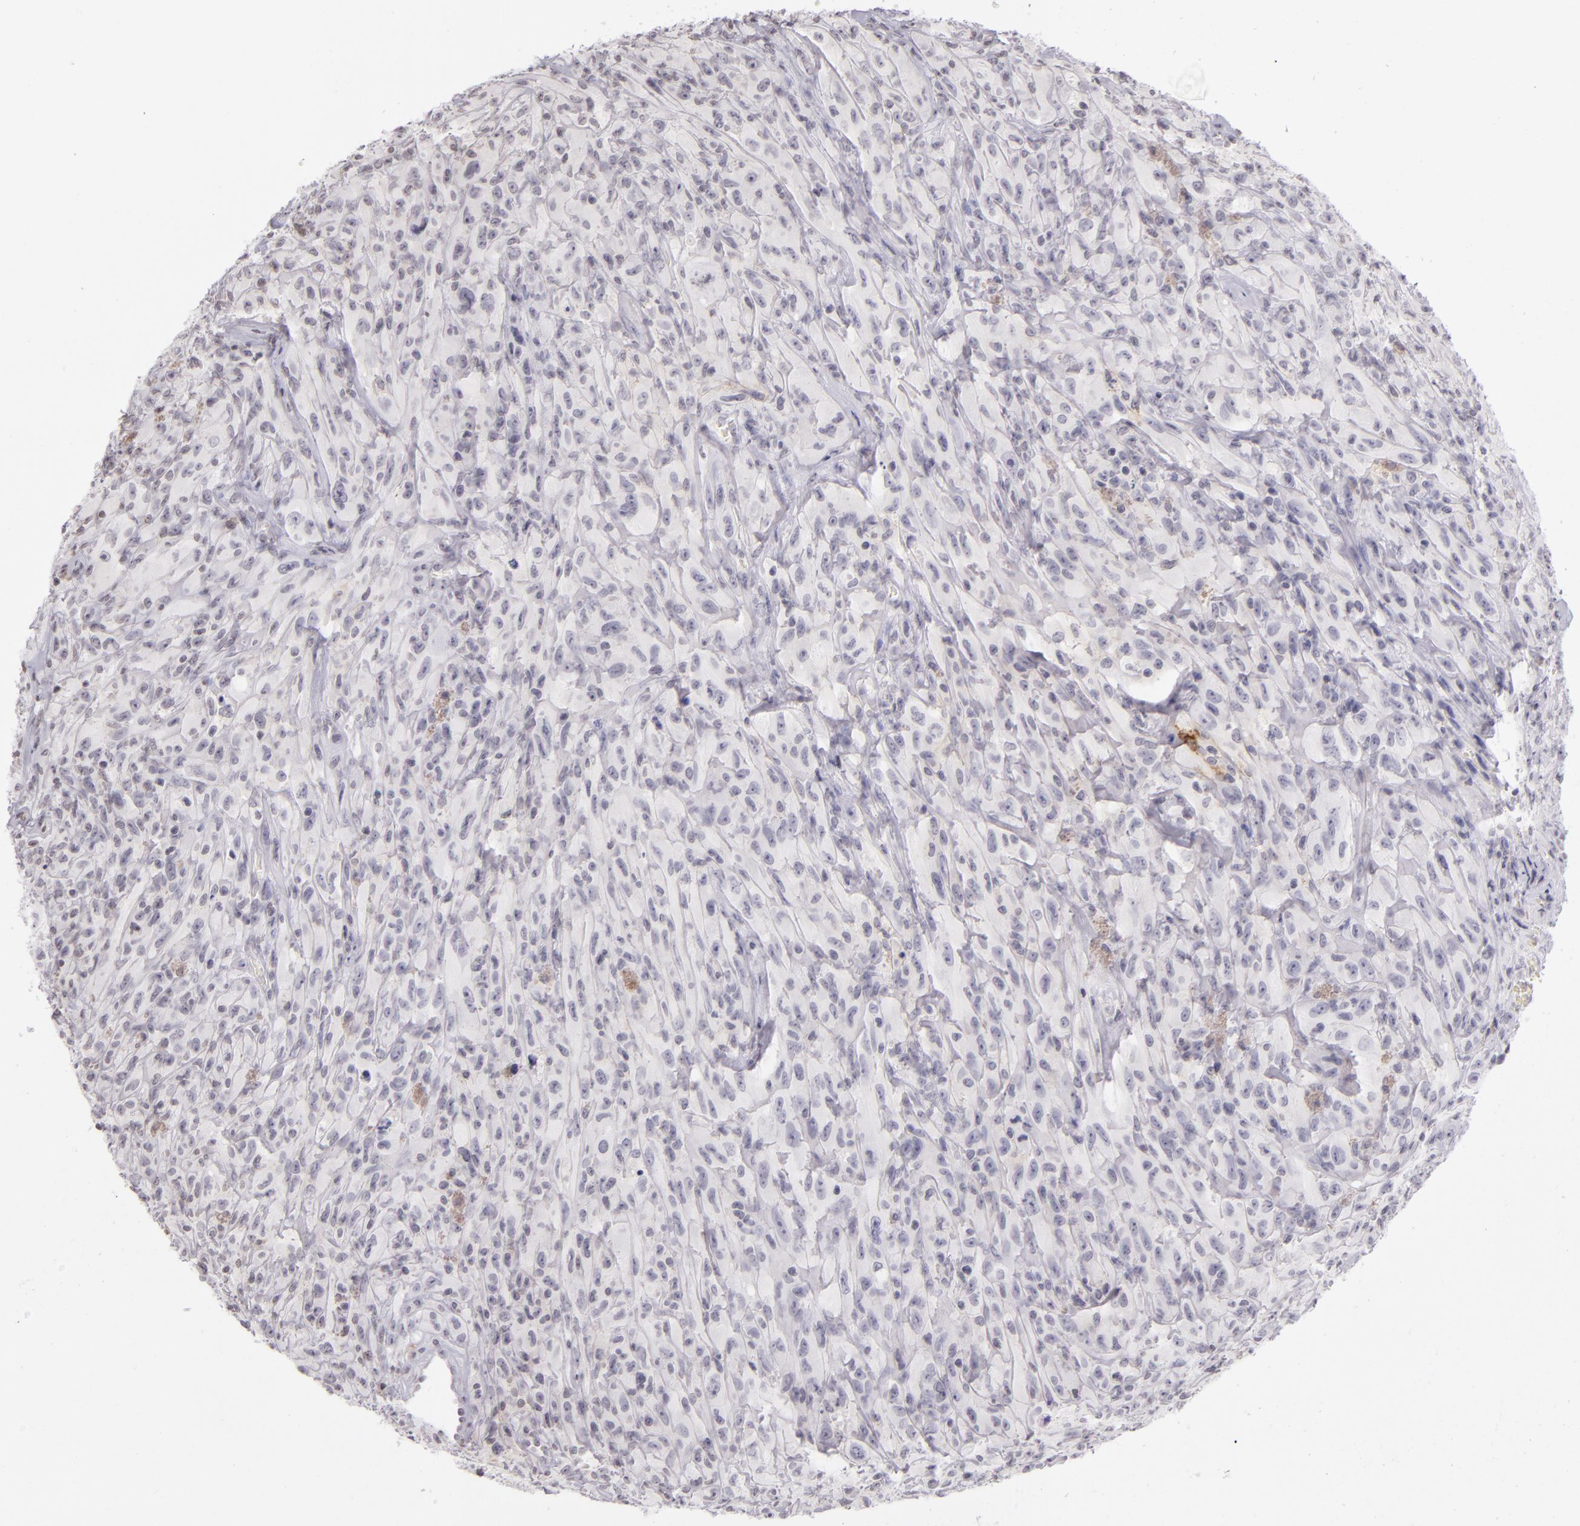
{"staining": {"intensity": "negative", "quantity": "none", "location": "none"}, "tissue": "glioma", "cell_type": "Tumor cells", "image_type": "cancer", "snomed": [{"axis": "morphology", "description": "Glioma, malignant, High grade"}, {"axis": "topography", "description": "Brain"}], "caption": "Immunohistochemistry micrograph of high-grade glioma (malignant) stained for a protein (brown), which displays no staining in tumor cells. (Immunohistochemistry, brightfield microscopy, high magnification).", "gene": "CD40", "patient": {"sex": "male", "age": 48}}